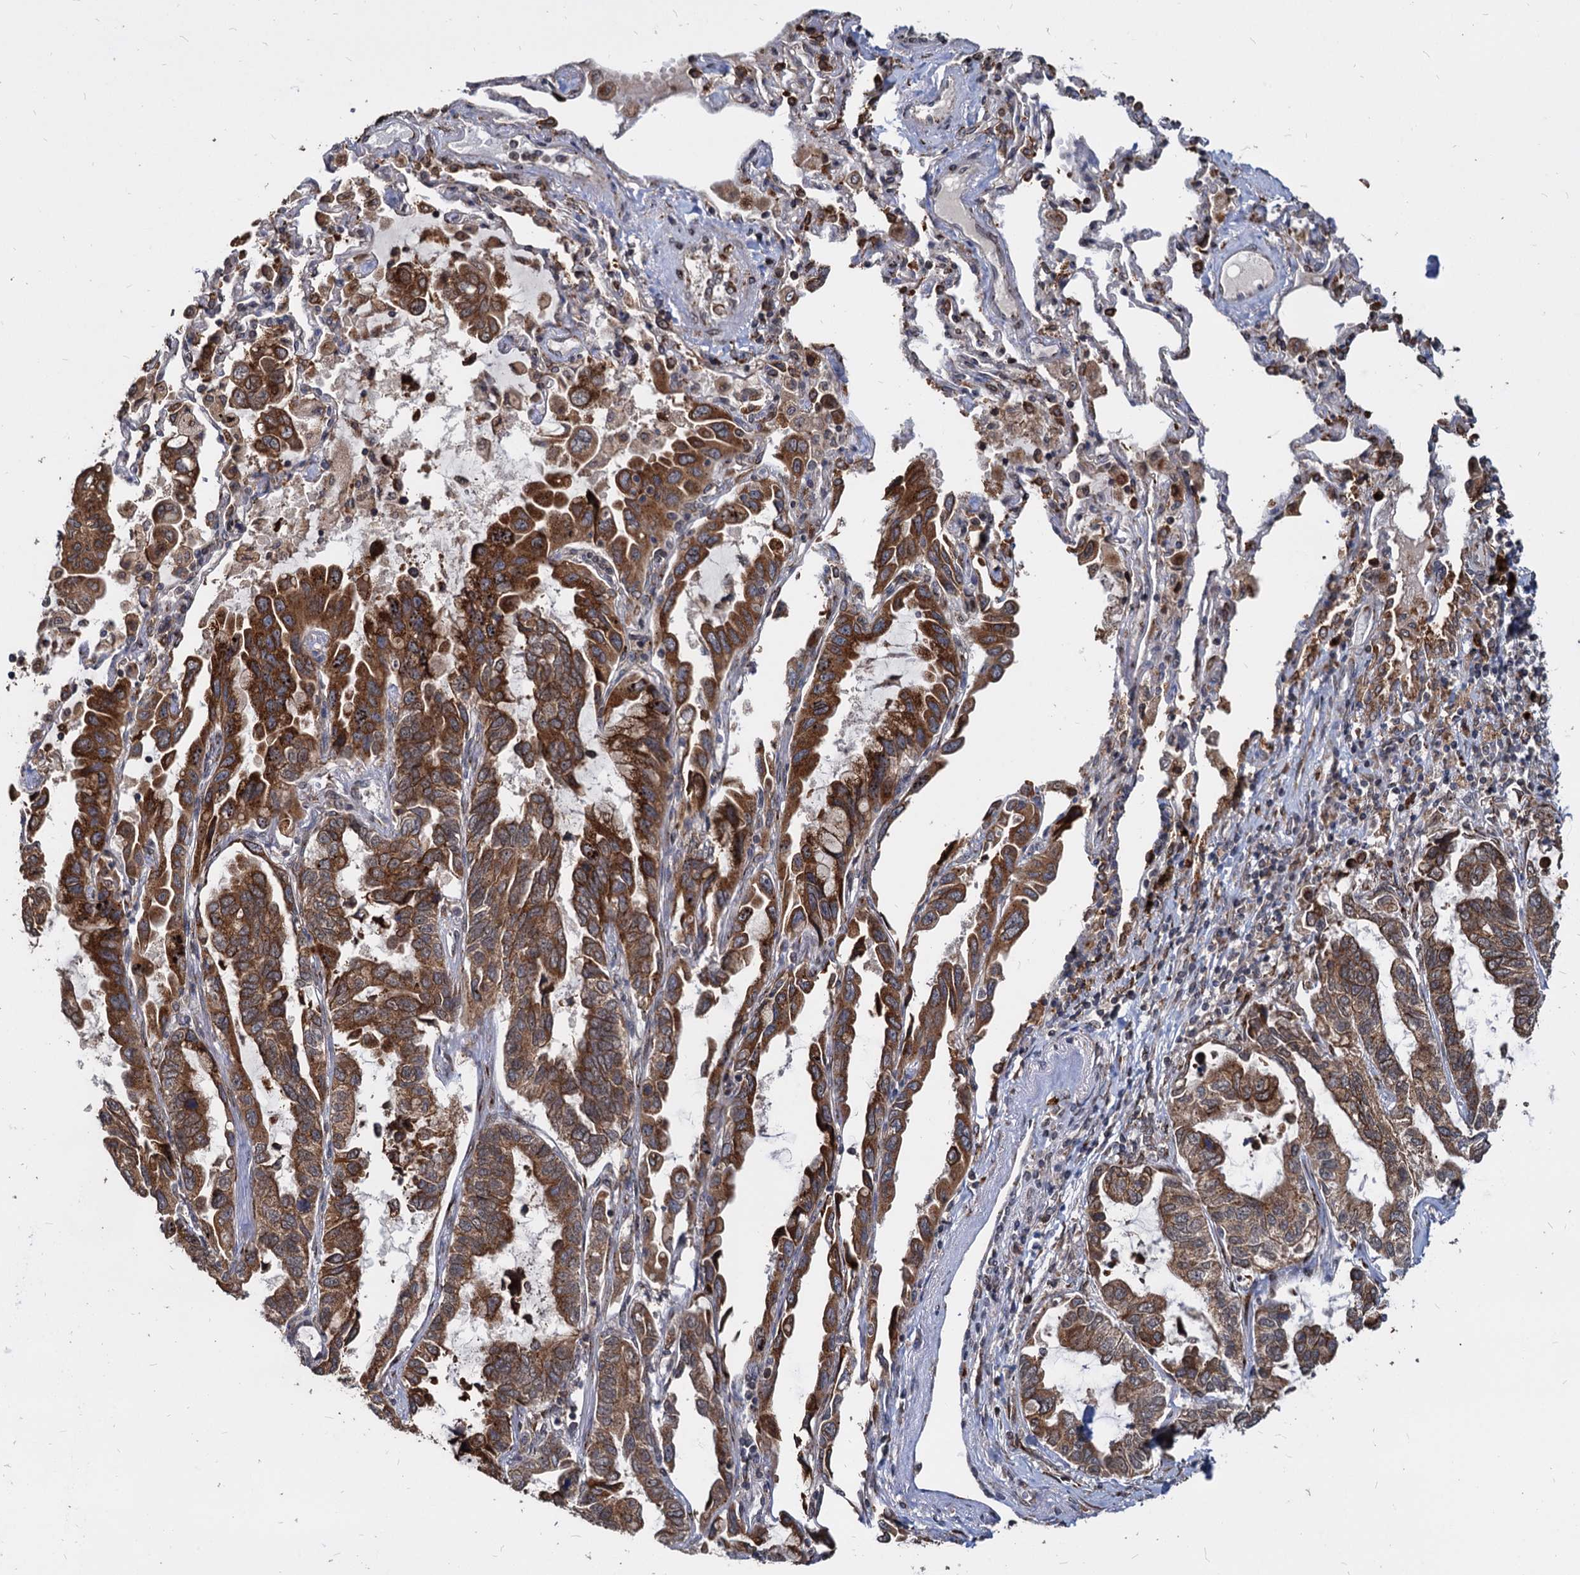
{"staining": {"intensity": "strong", "quantity": ">75%", "location": "cytoplasmic/membranous"}, "tissue": "lung cancer", "cell_type": "Tumor cells", "image_type": "cancer", "snomed": [{"axis": "morphology", "description": "Adenocarcinoma, NOS"}, {"axis": "topography", "description": "Lung"}], "caption": "A brown stain highlights strong cytoplasmic/membranous expression of a protein in human lung cancer tumor cells. (DAB IHC with brightfield microscopy, high magnification).", "gene": "SAAL1", "patient": {"sex": "male", "age": 64}}